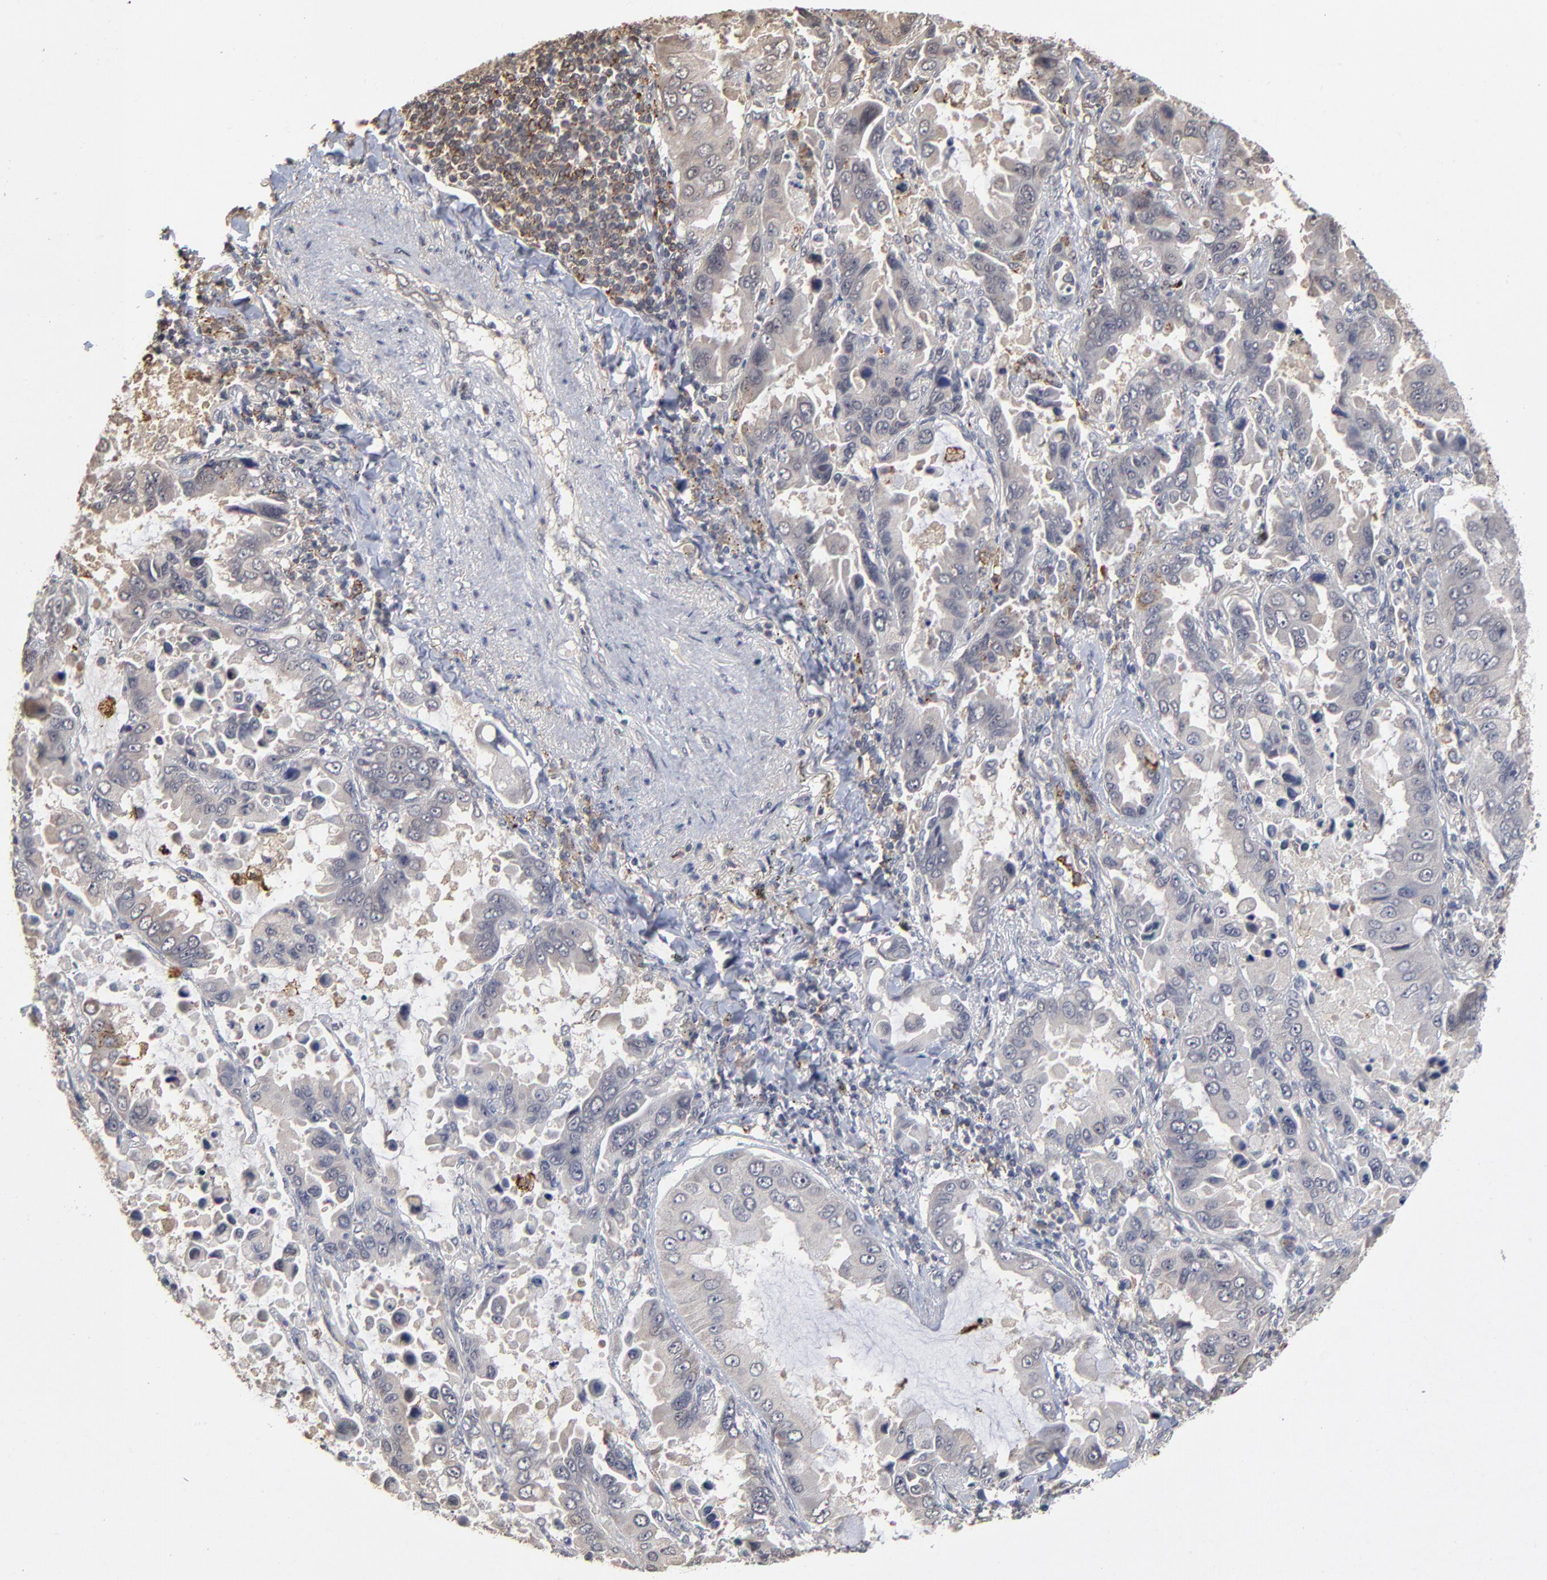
{"staining": {"intensity": "moderate", "quantity": "25%-75%", "location": "cytoplasmic/membranous"}, "tissue": "lung cancer", "cell_type": "Tumor cells", "image_type": "cancer", "snomed": [{"axis": "morphology", "description": "Adenocarcinoma, NOS"}, {"axis": "topography", "description": "Lung"}], "caption": "An immunohistochemistry (IHC) histopathology image of neoplastic tissue is shown. Protein staining in brown highlights moderate cytoplasmic/membranous positivity in lung cancer (adenocarcinoma) within tumor cells.", "gene": "ASB8", "patient": {"sex": "male", "age": 64}}